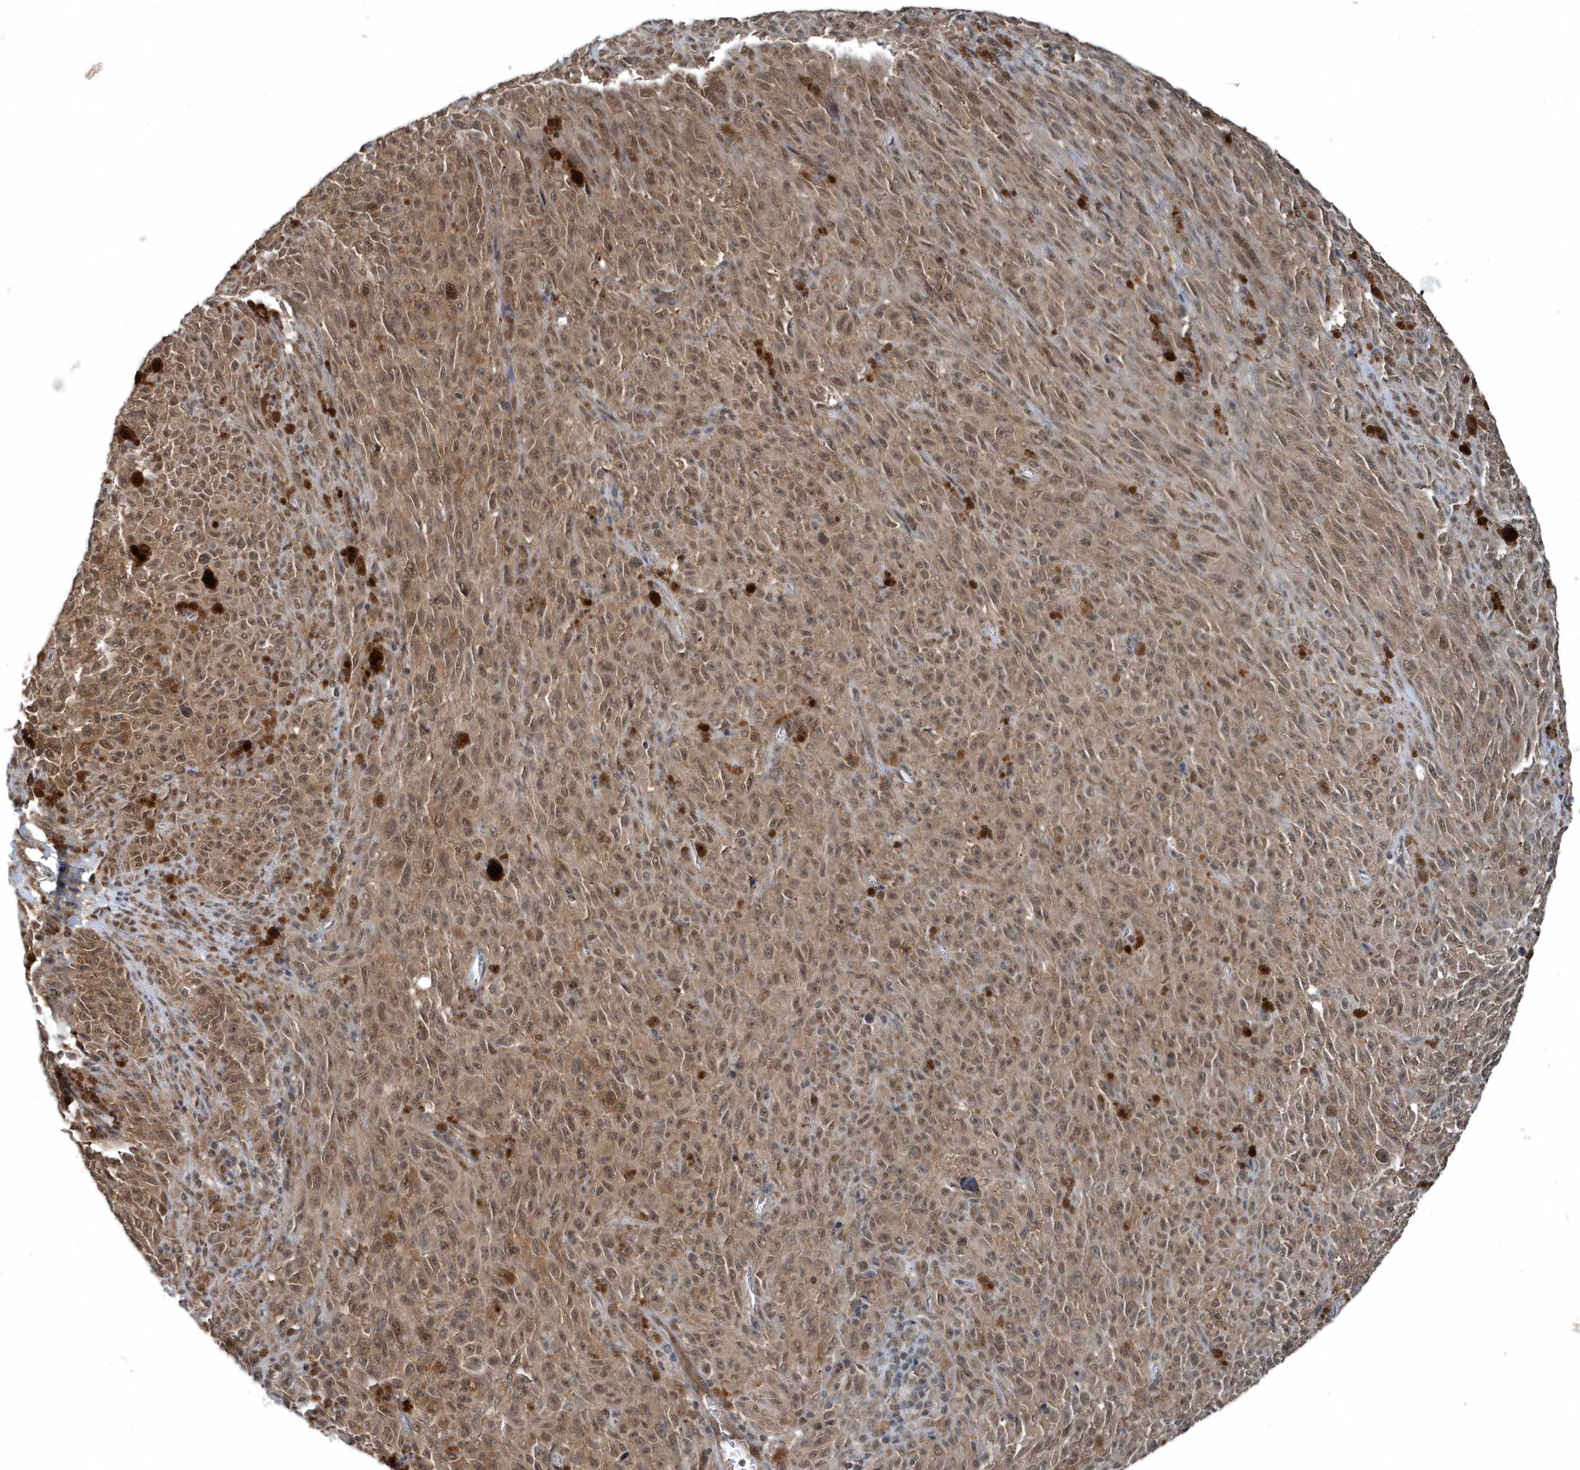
{"staining": {"intensity": "moderate", "quantity": ">75%", "location": "cytoplasmic/membranous,nuclear"}, "tissue": "melanoma", "cell_type": "Tumor cells", "image_type": "cancer", "snomed": [{"axis": "morphology", "description": "Malignant melanoma, NOS"}, {"axis": "topography", "description": "Skin"}], "caption": "Brown immunohistochemical staining in human melanoma shows moderate cytoplasmic/membranous and nuclear positivity in approximately >75% of tumor cells.", "gene": "QTRT2", "patient": {"sex": "female", "age": 82}}